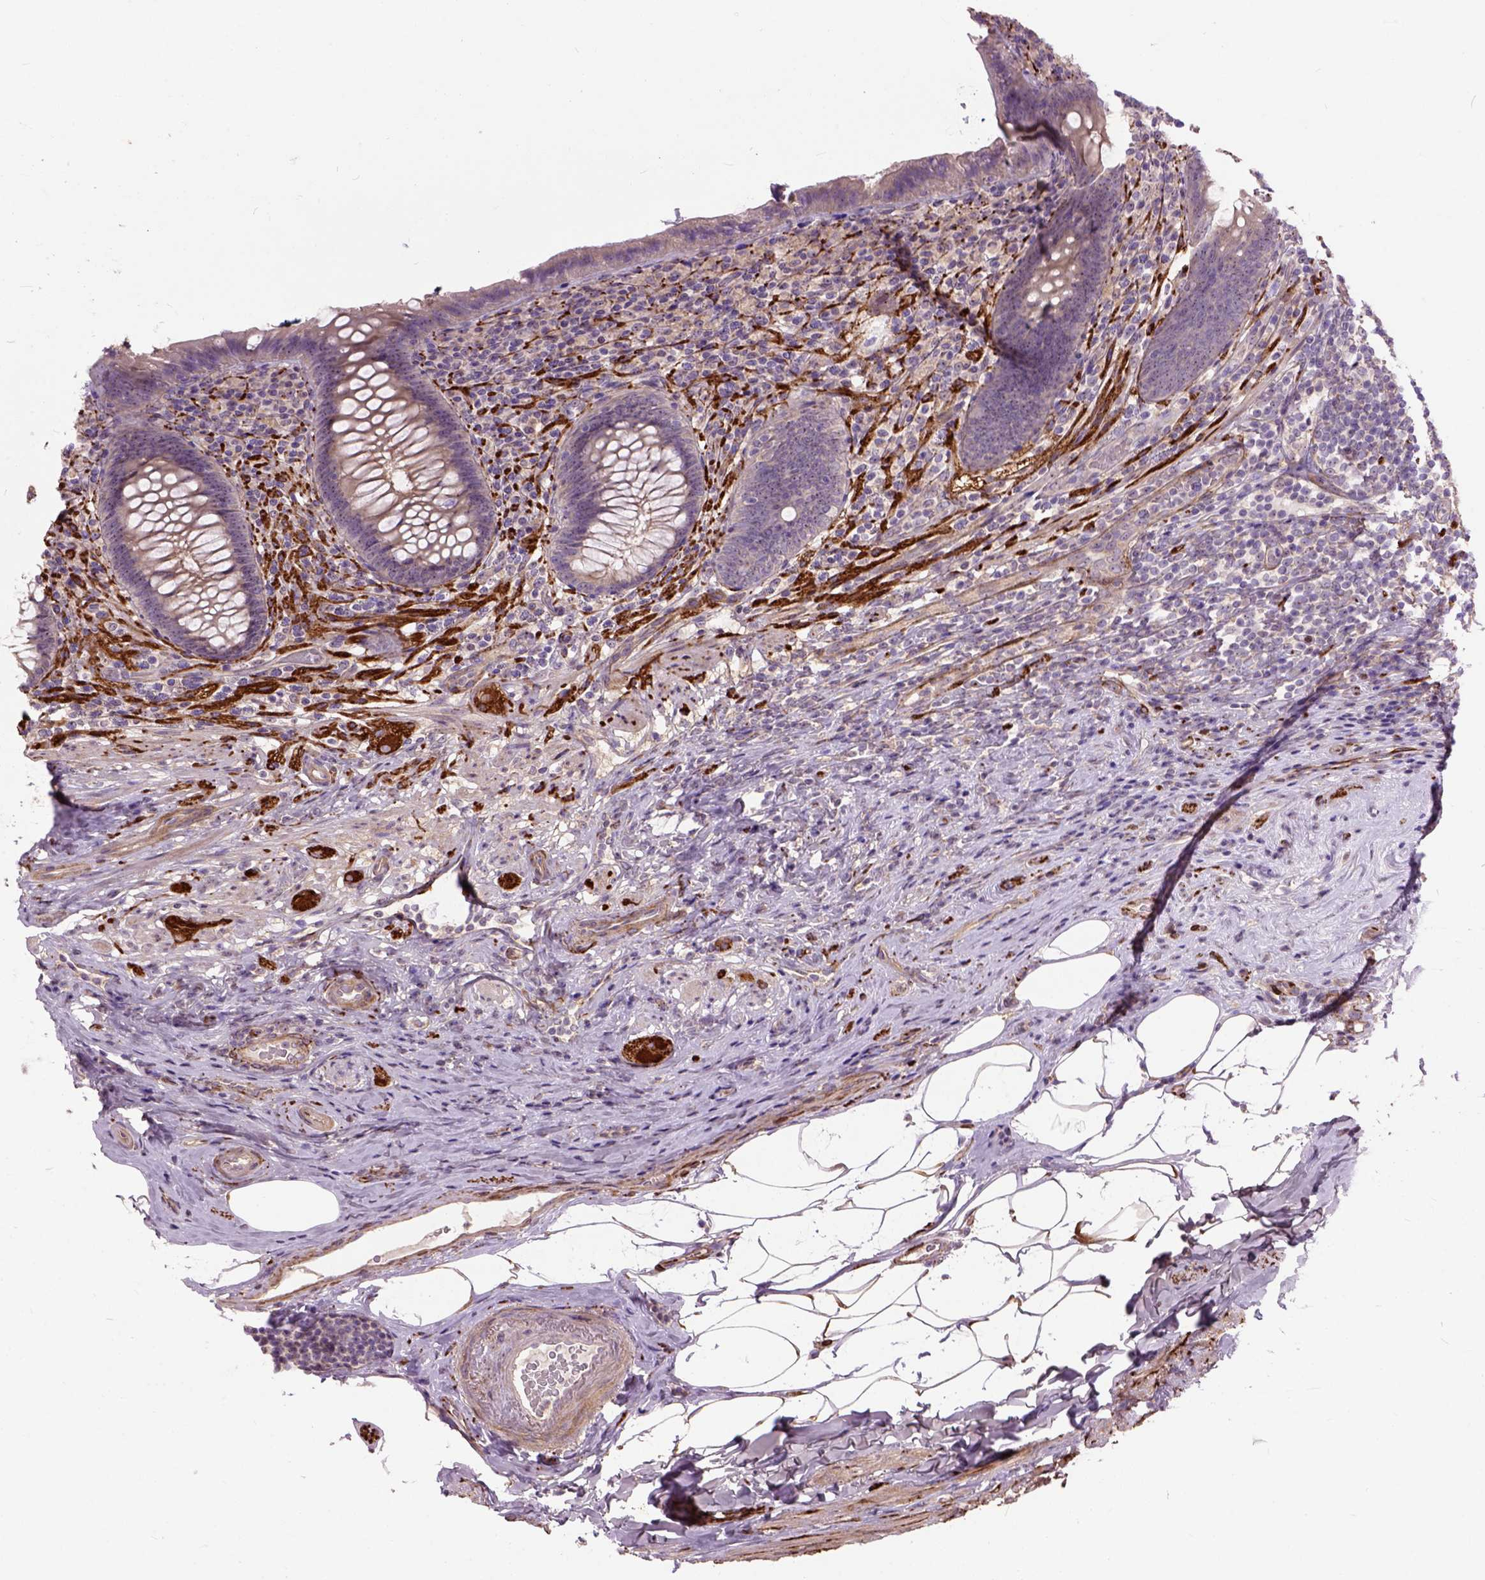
{"staining": {"intensity": "negative", "quantity": "none", "location": "none"}, "tissue": "appendix", "cell_type": "Glandular cells", "image_type": "normal", "snomed": [{"axis": "morphology", "description": "Normal tissue, NOS"}, {"axis": "topography", "description": "Appendix"}], "caption": "Human appendix stained for a protein using immunohistochemistry (IHC) exhibits no positivity in glandular cells.", "gene": "MAPT", "patient": {"sex": "male", "age": 47}}